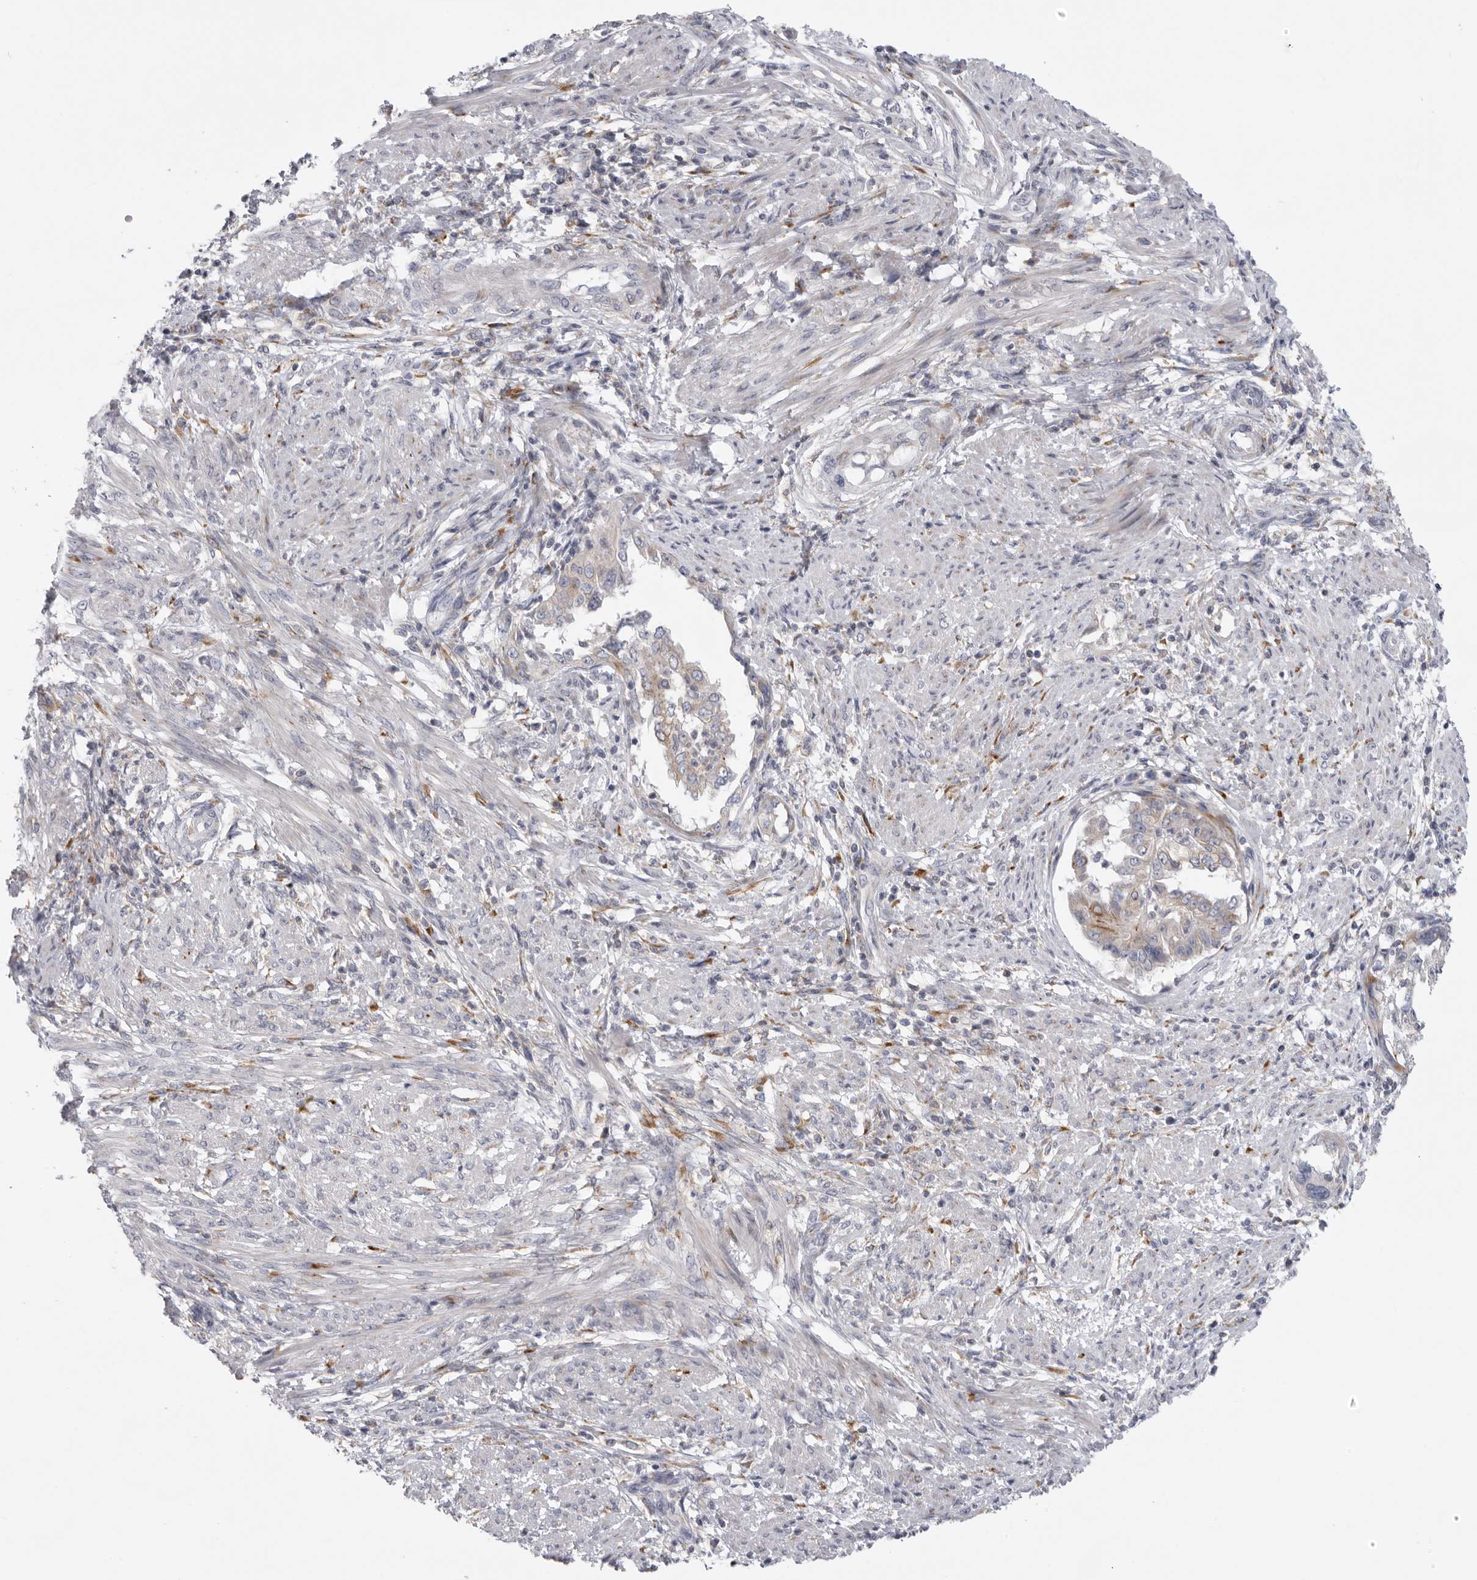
{"staining": {"intensity": "moderate", "quantity": "<25%", "location": "cytoplasmic/membranous"}, "tissue": "endometrial cancer", "cell_type": "Tumor cells", "image_type": "cancer", "snomed": [{"axis": "morphology", "description": "Adenocarcinoma, NOS"}, {"axis": "topography", "description": "Endometrium"}], "caption": "Protein analysis of adenocarcinoma (endometrial) tissue displays moderate cytoplasmic/membranous expression in about <25% of tumor cells.", "gene": "USP24", "patient": {"sex": "female", "age": 85}}